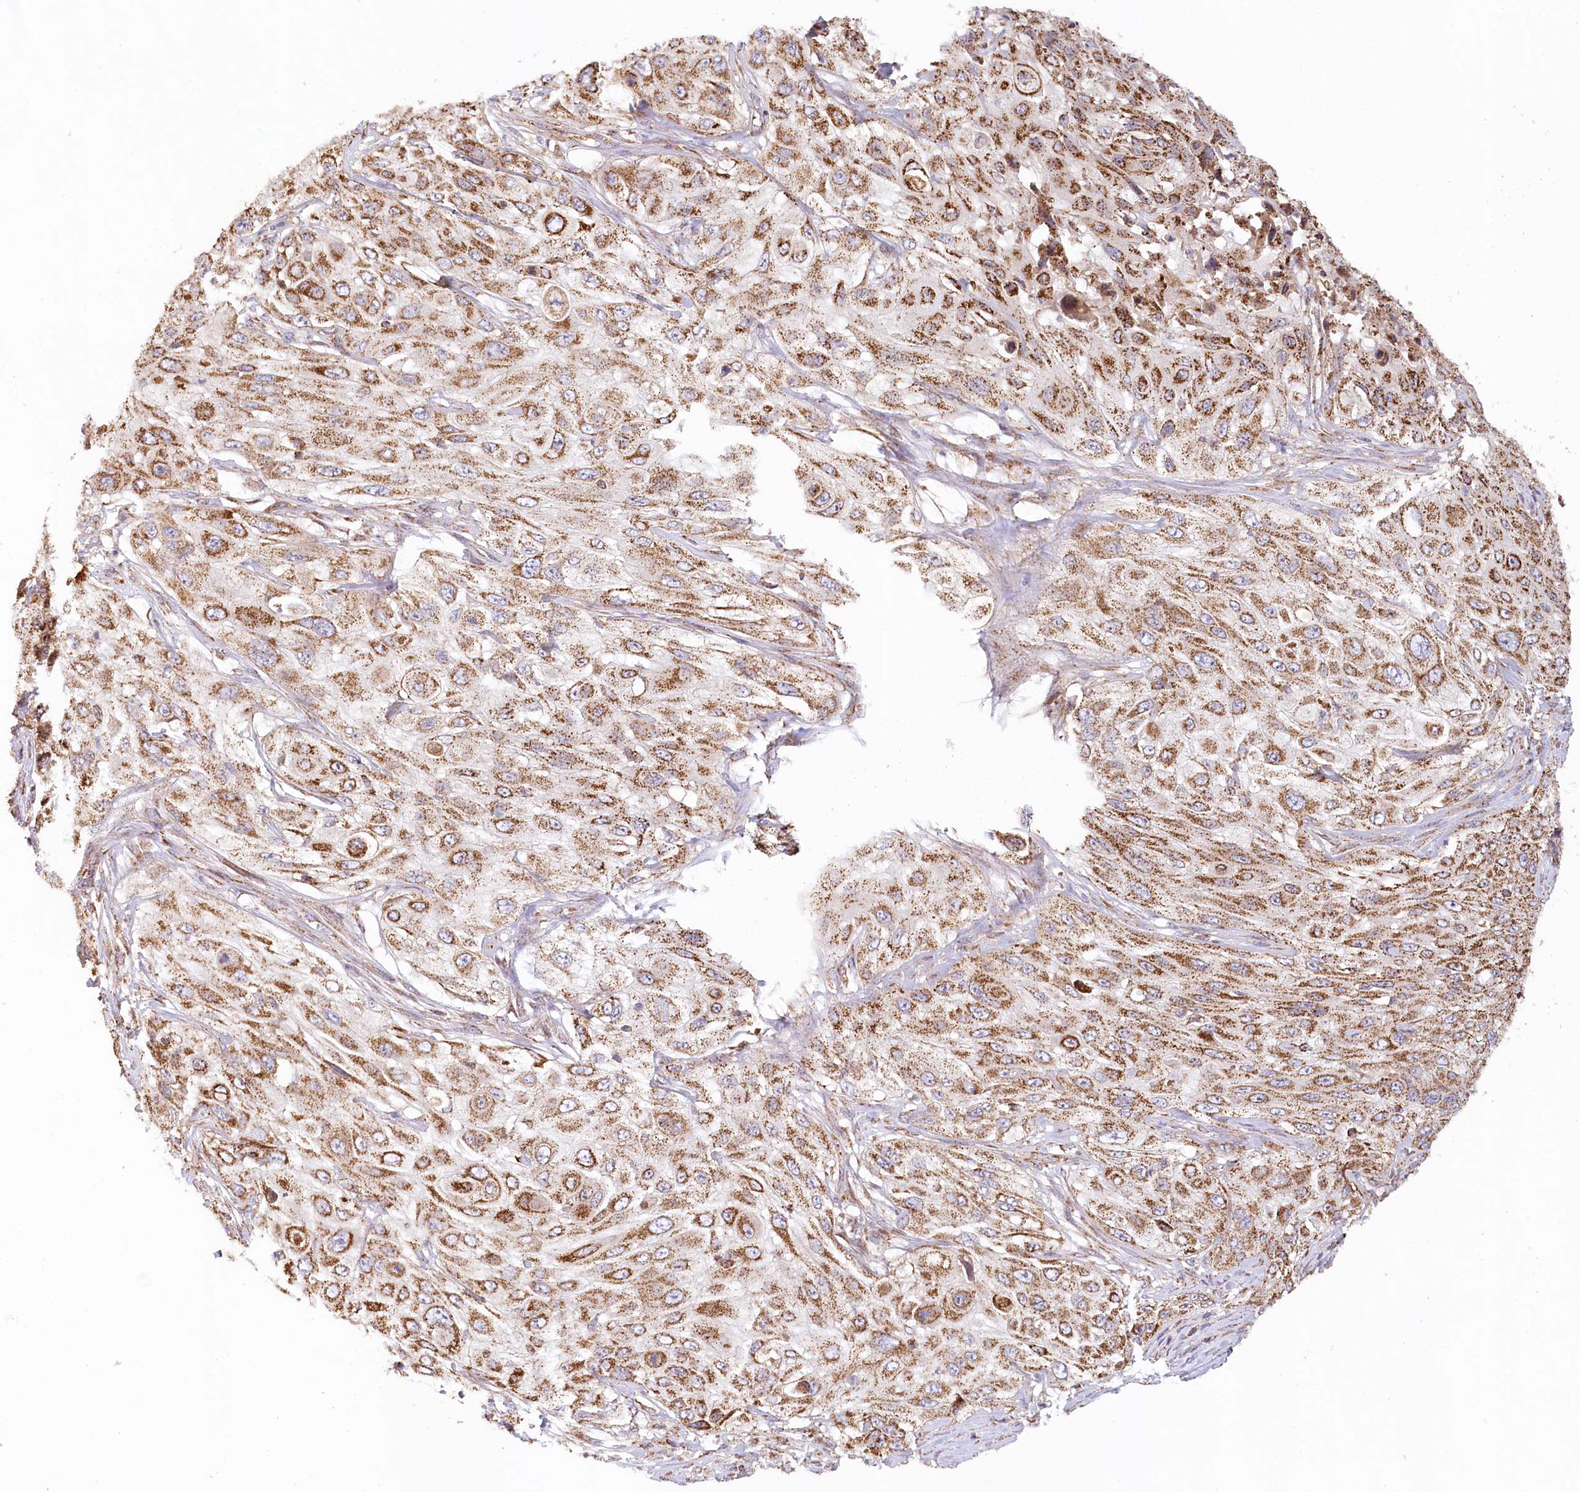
{"staining": {"intensity": "moderate", "quantity": ">75%", "location": "cytoplasmic/membranous"}, "tissue": "cervical cancer", "cell_type": "Tumor cells", "image_type": "cancer", "snomed": [{"axis": "morphology", "description": "Squamous cell carcinoma, NOS"}, {"axis": "topography", "description": "Cervix"}], "caption": "Tumor cells show medium levels of moderate cytoplasmic/membranous positivity in approximately >75% of cells in human squamous cell carcinoma (cervical). (Stains: DAB in brown, nuclei in blue, Microscopy: brightfield microscopy at high magnification).", "gene": "UMPS", "patient": {"sex": "female", "age": 42}}